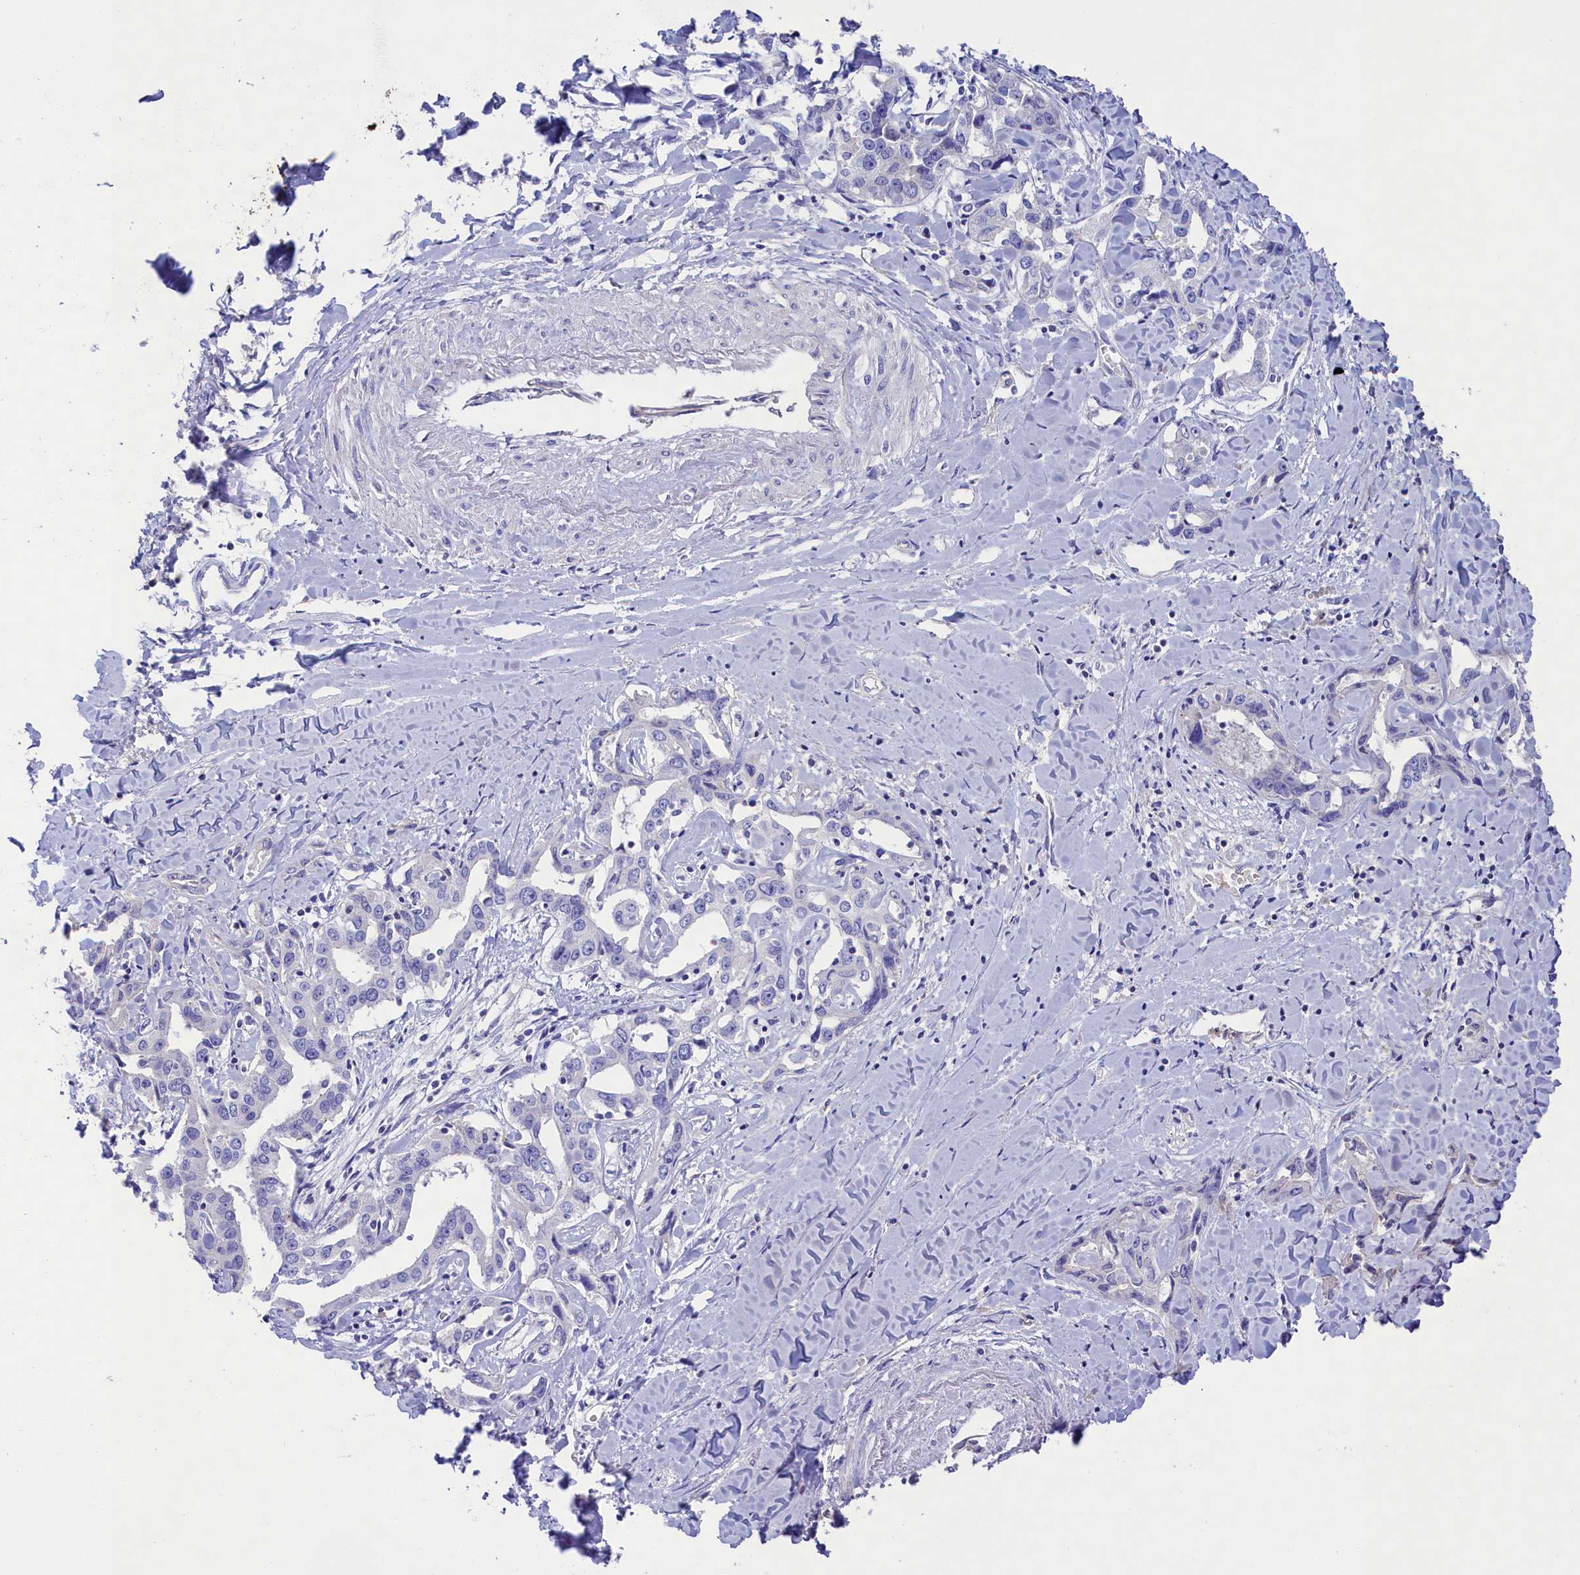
{"staining": {"intensity": "negative", "quantity": "none", "location": "none"}, "tissue": "liver cancer", "cell_type": "Tumor cells", "image_type": "cancer", "snomed": [{"axis": "morphology", "description": "Cholangiocarcinoma"}, {"axis": "topography", "description": "Liver"}], "caption": "This is a image of immunohistochemistry (IHC) staining of cholangiocarcinoma (liver), which shows no positivity in tumor cells. Brightfield microscopy of IHC stained with DAB (3,3'-diaminobenzidine) (brown) and hematoxylin (blue), captured at high magnification.", "gene": "SULT2A1", "patient": {"sex": "male", "age": 59}}